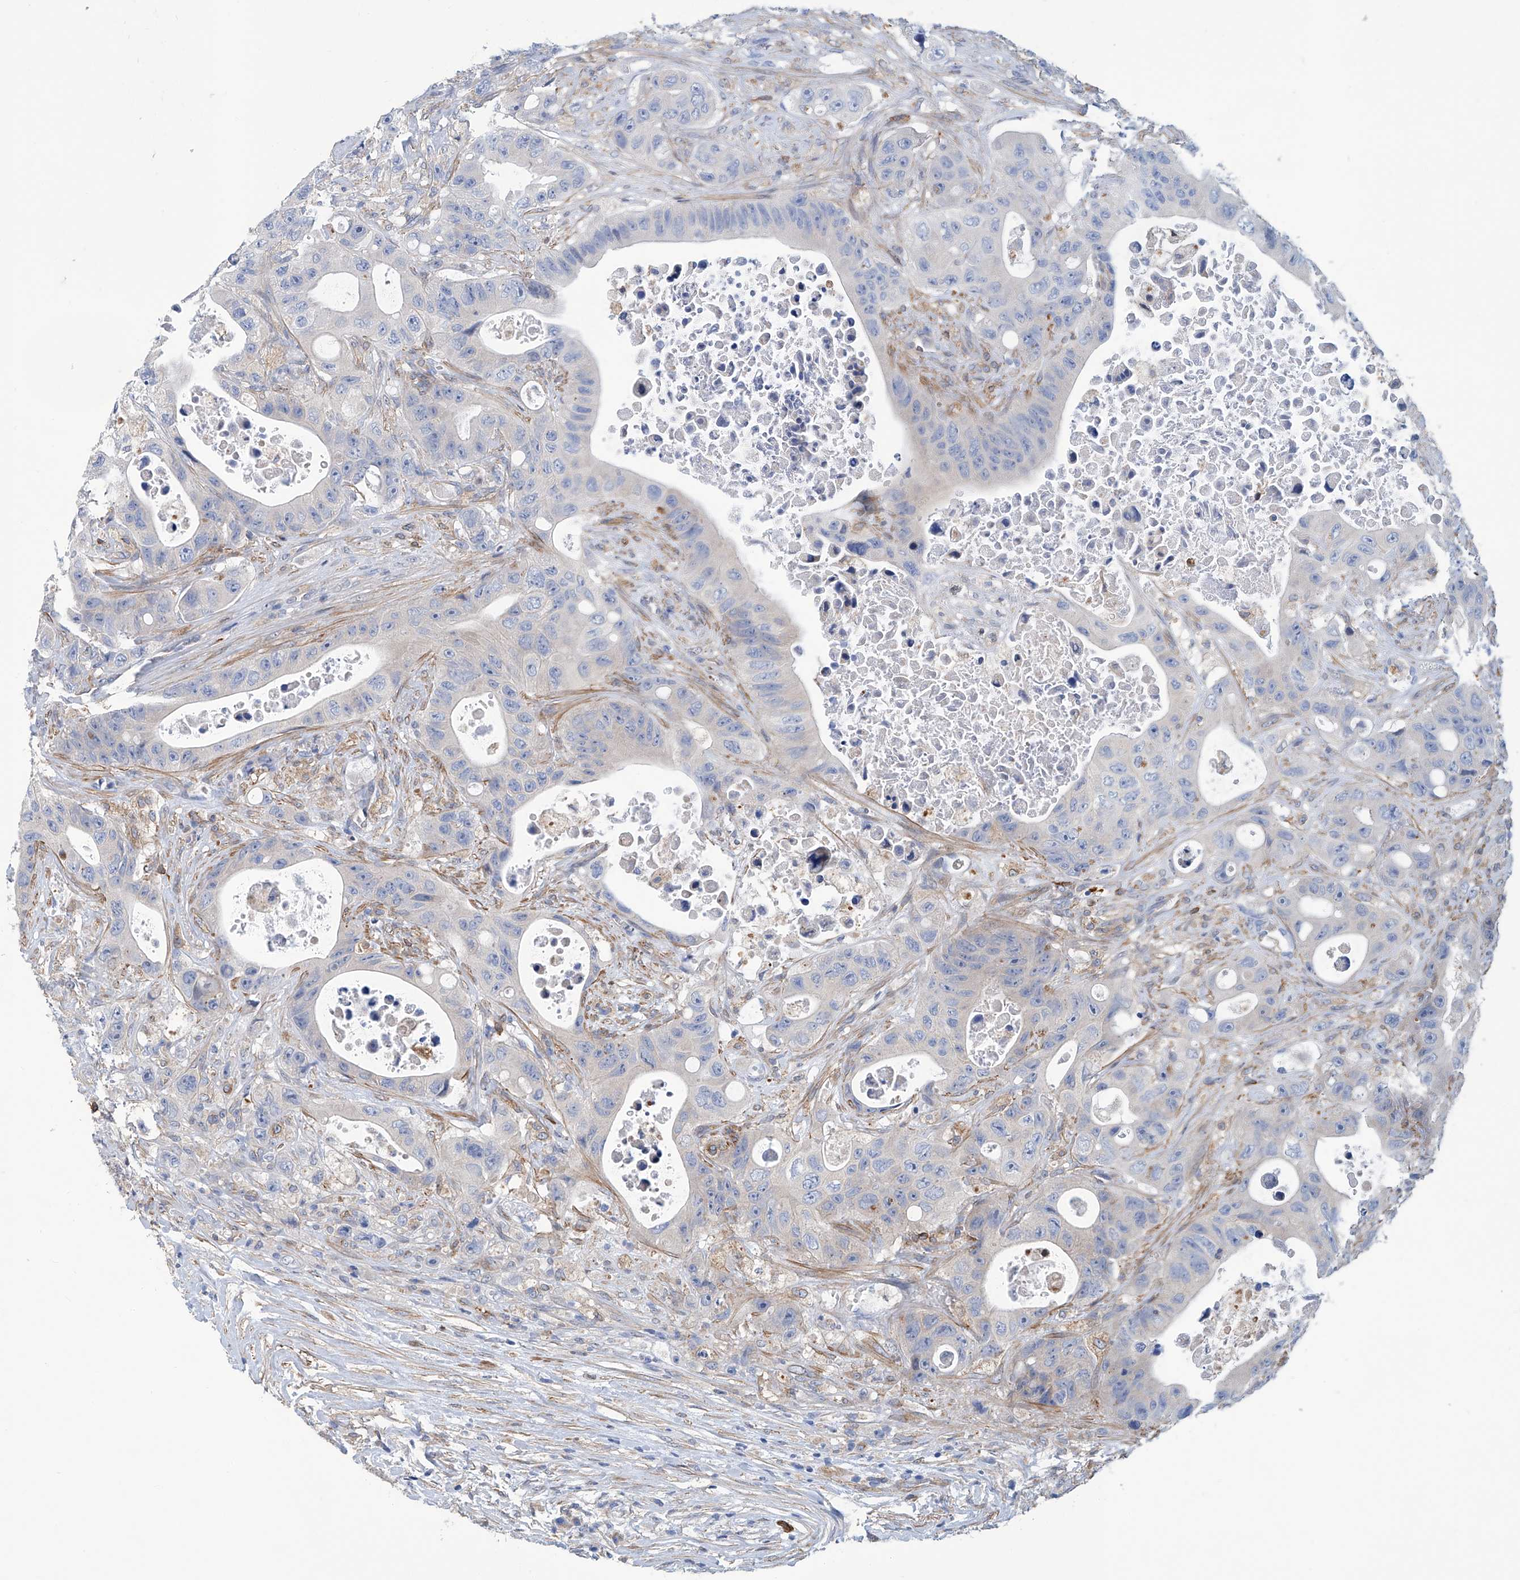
{"staining": {"intensity": "negative", "quantity": "none", "location": "none"}, "tissue": "colorectal cancer", "cell_type": "Tumor cells", "image_type": "cancer", "snomed": [{"axis": "morphology", "description": "Adenocarcinoma, NOS"}, {"axis": "topography", "description": "Colon"}], "caption": "This is an immunohistochemistry (IHC) micrograph of colorectal adenocarcinoma. There is no positivity in tumor cells.", "gene": "TNN", "patient": {"sex": "female", "age": 46}}